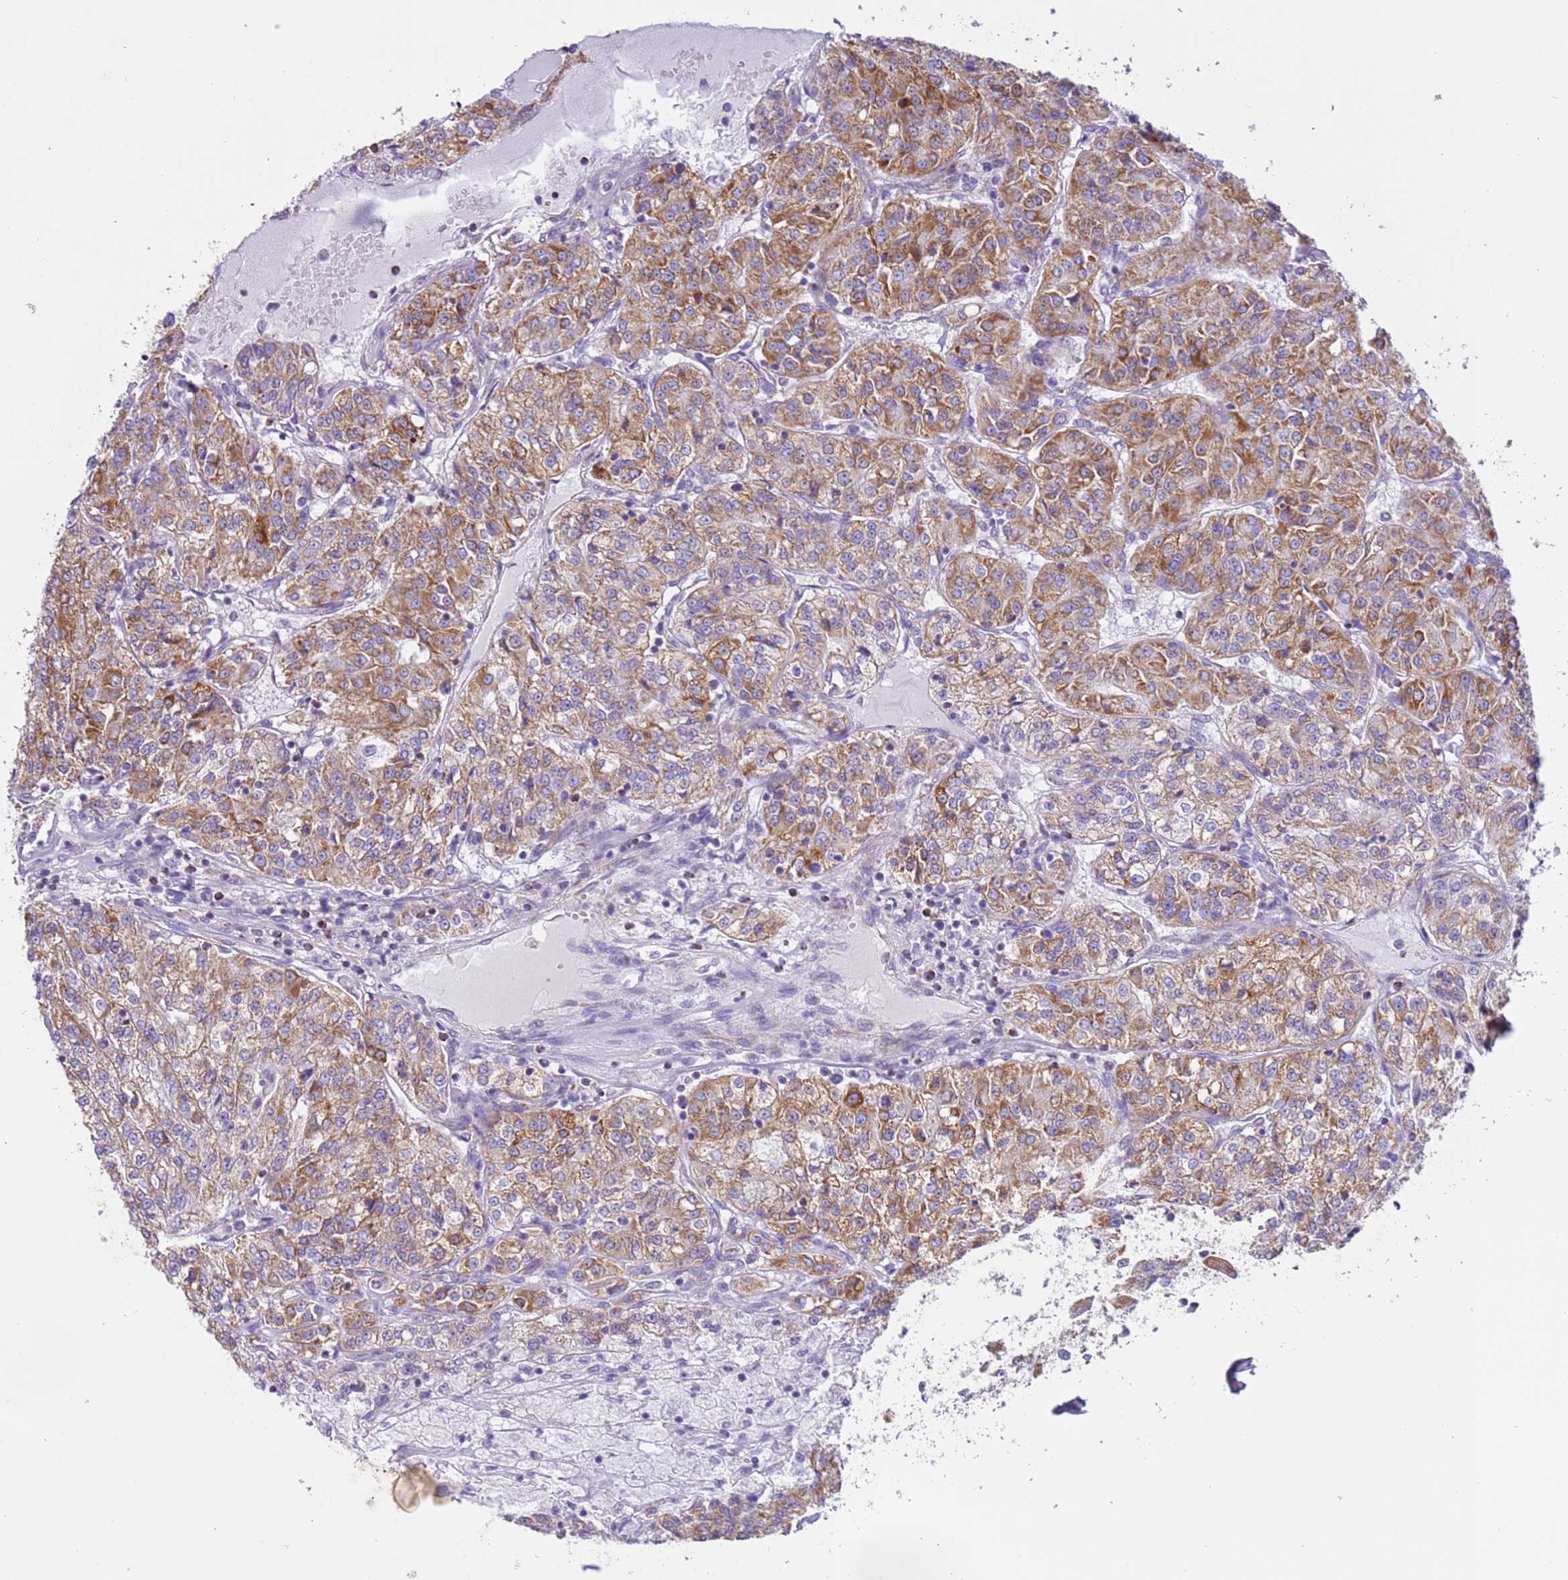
{"staining": {"intensity": "moderate", "quantity": ">75%", "location": "cytoplasmic/membranous"}, "tissue": "renal cancer", "cell_type": "Tumor cells", "image_type": "cancer", "snomed": [{"axis": "morphology", "description": "Adenocarcinoma, NOS"}, {"axis": "topography", "description": "Kidney"}], "caption": "IHC histopathology image of renal adenocarcinoma stained for a protein (brown), which exhibits medium levels of moderate cytoplasmic/membranous staining in approximately >75% of tumor cells.", "gene": "SUCLG2", "patient": {"sex": "female", "age": 63}}